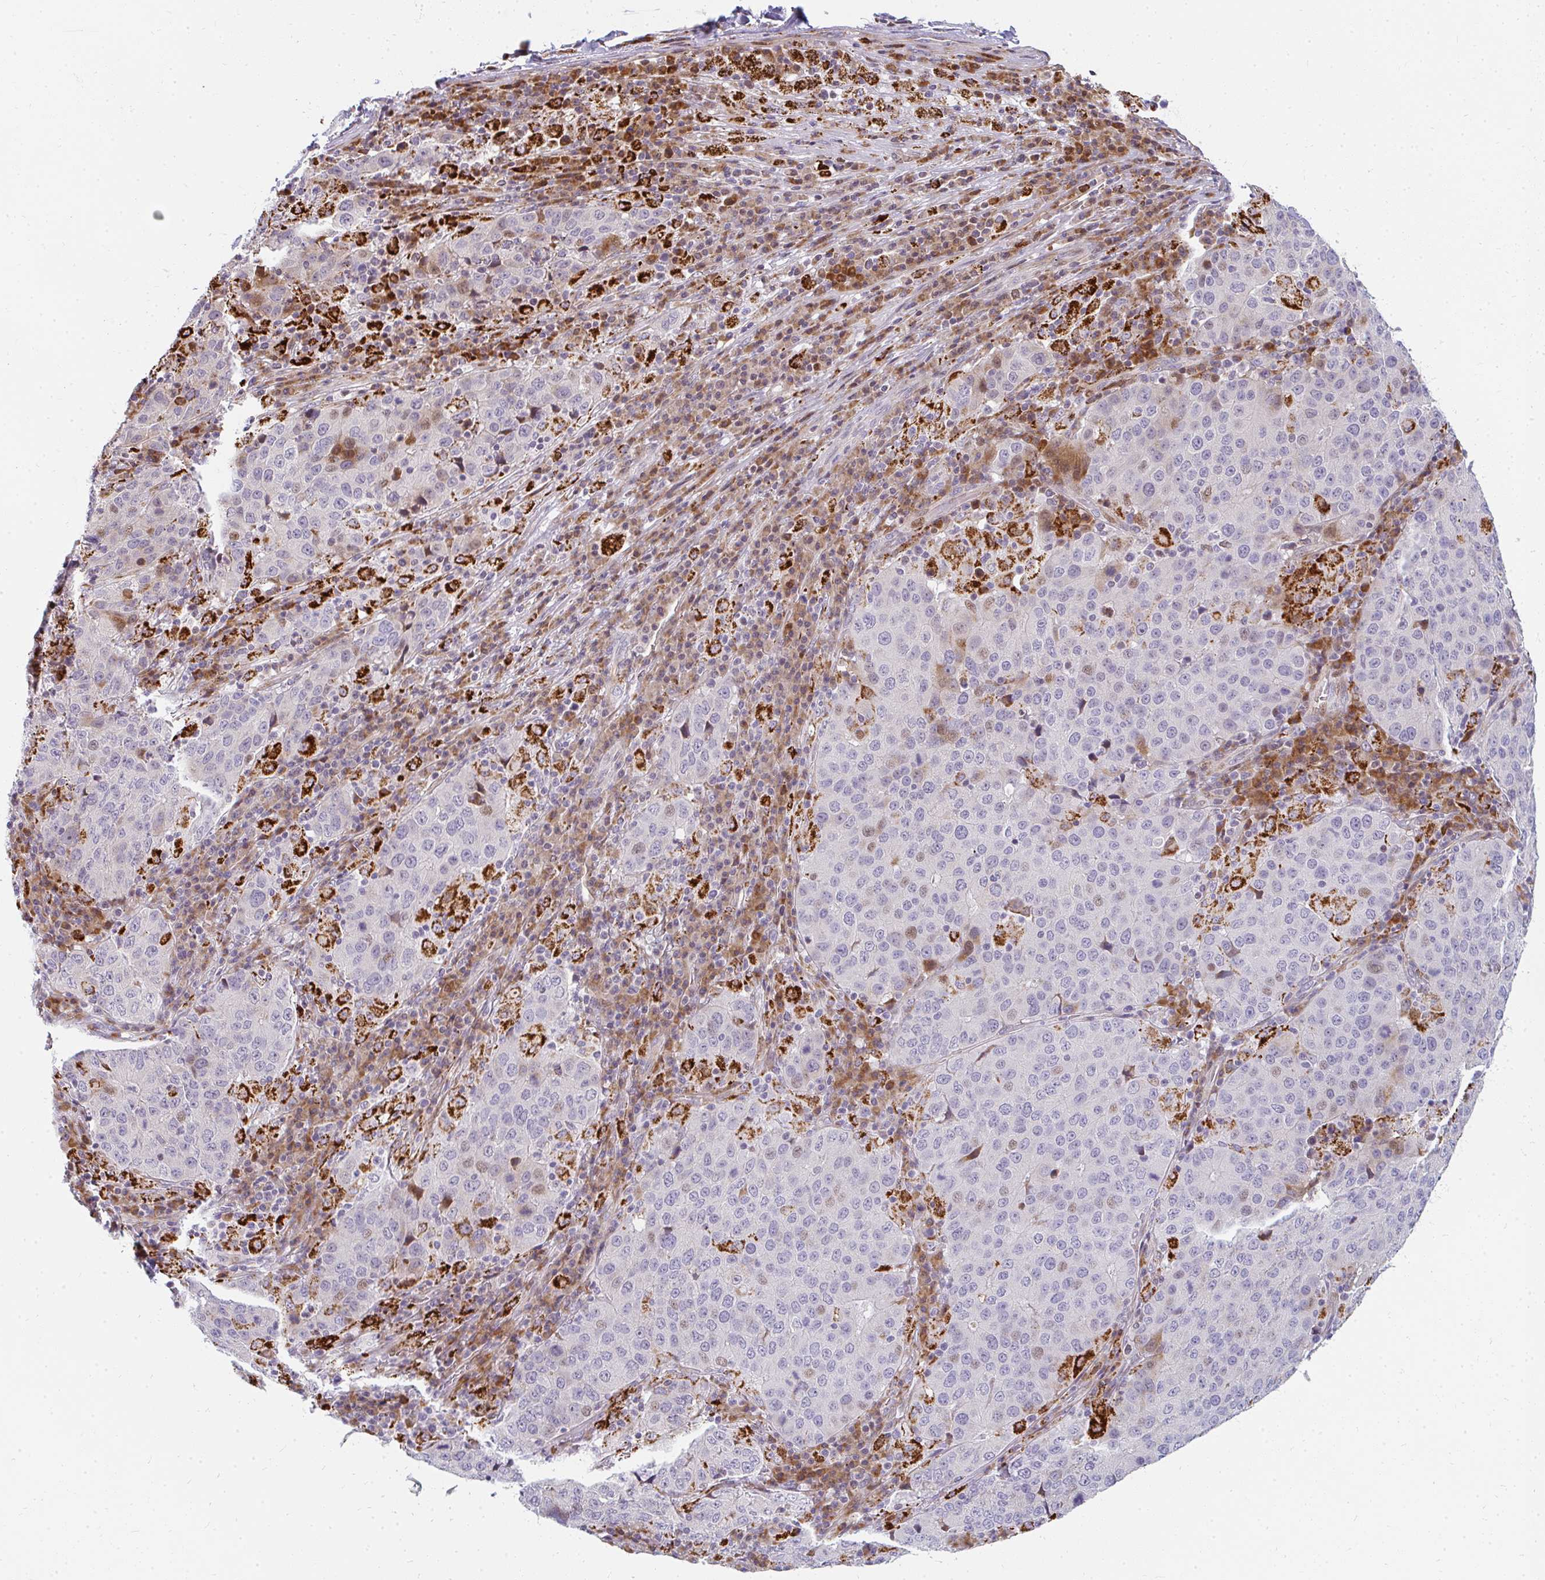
{"staining": {"intensity": "strong", "quantity": "<25%", "location": "cytoplasmic/membranous"}, "tissue": "stomach cancer", "cell_type": "Tumor cells", "image_type": "cancer", "snomed": [{"axis": "morphology", "description": "Adenocarcinoma, NOS"}, {"axis": "topography", "description": "Stomach"}], "caption": "Strong cytoplasmic/membranous protein staining is seen in about <25% of tumor cells in stomach cancer. The staining was performed using DAB, with brown indicating positive protein expression. Nuclei are stained blue with hematoxylin.", "gene": "PLA2G5", "patient": {"sex": "male", "age": 71}}